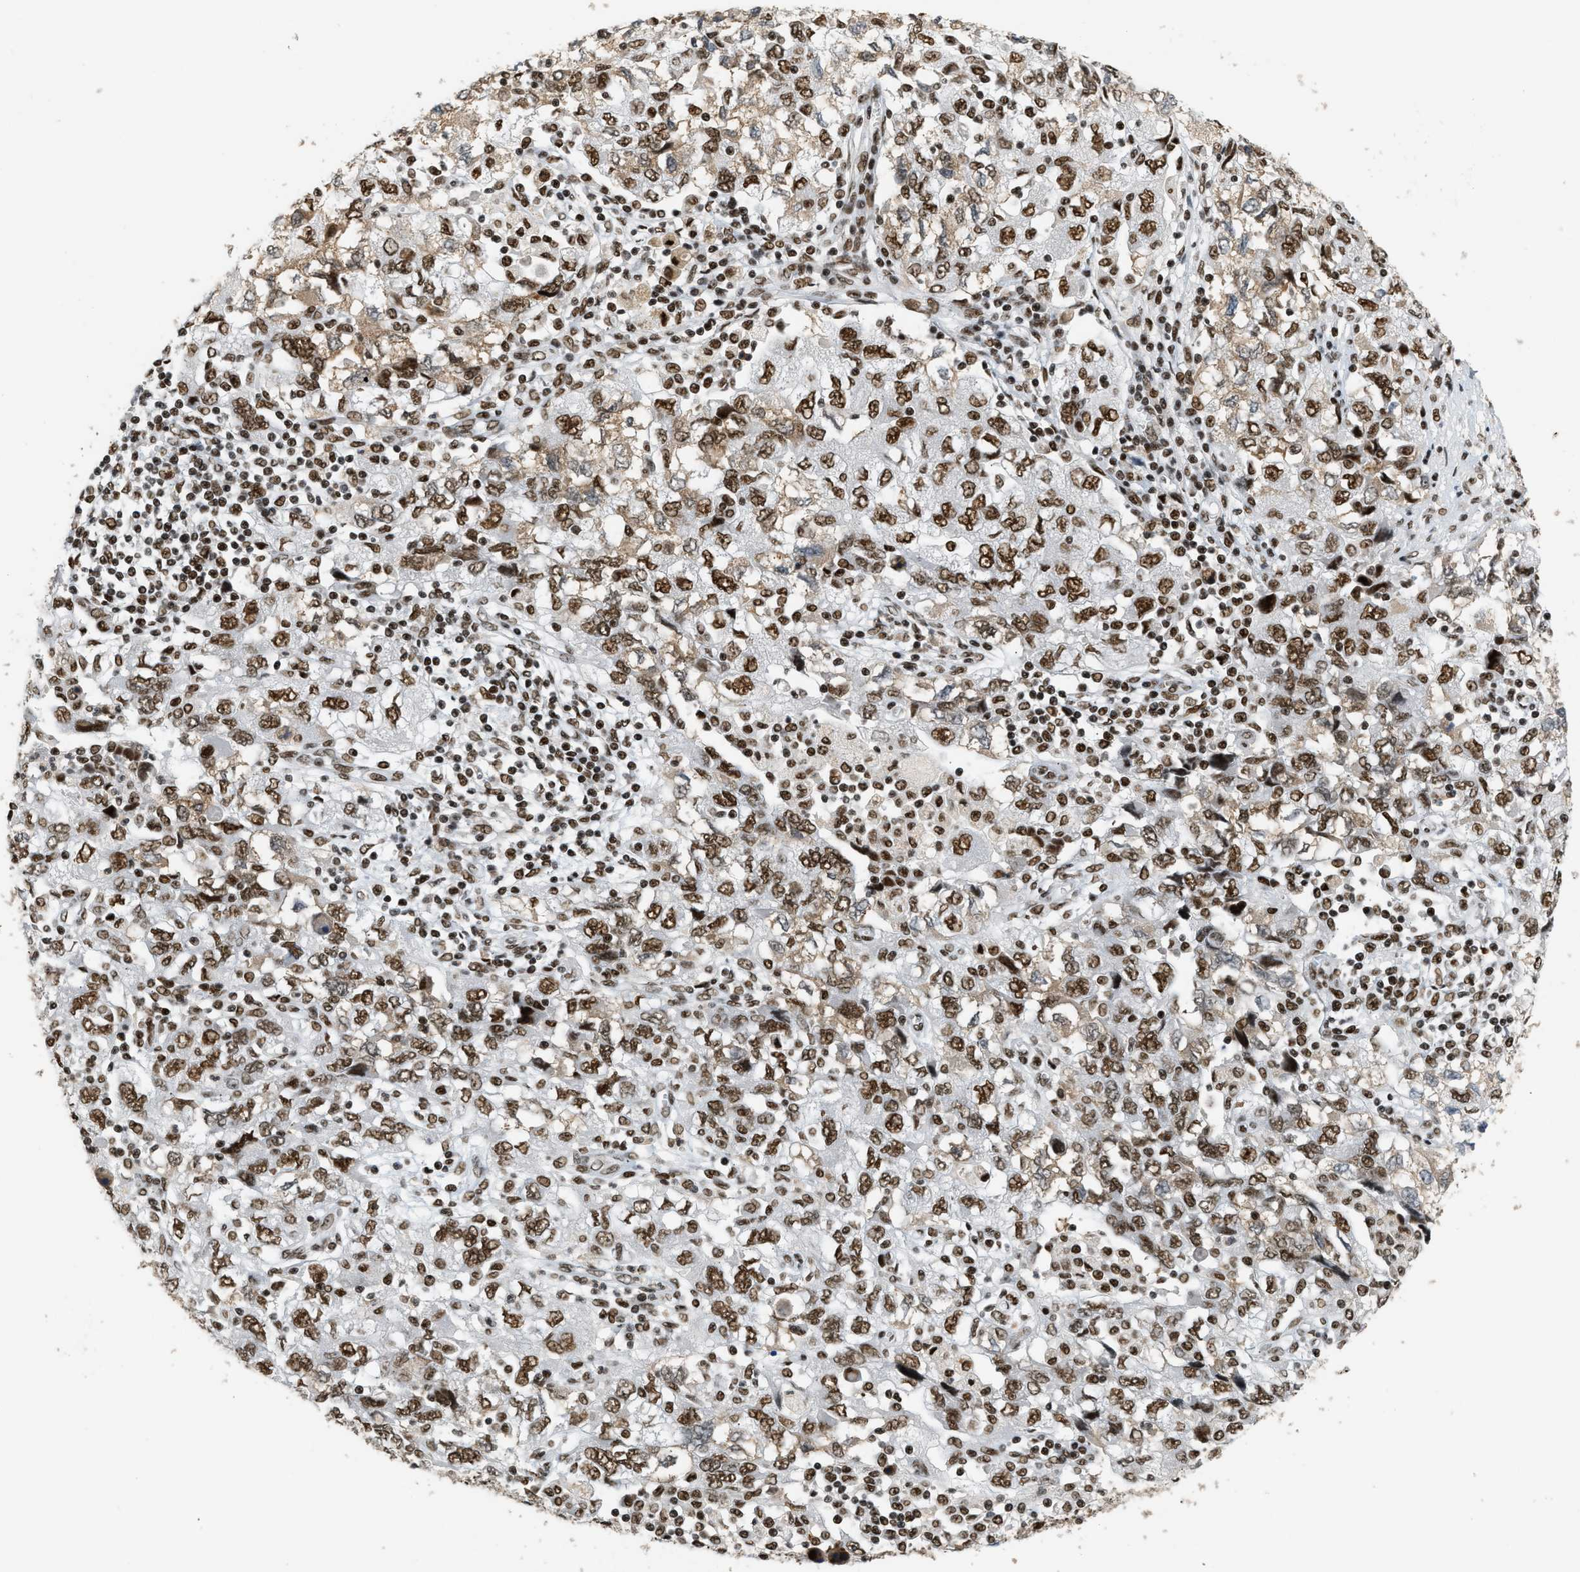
{"staining": {"intensity": "strong", "quantity": ">75%", "location": "nuclear"}, "tissue": "ovarian cancer", "cell_type": "Tumor cells", "image_type": "cancer", "snomed": [{"axis": "morphology", "description": "Carcinoma, NOS"}, {"axis": "morphology", "description": "Cystadenocarcinoma, serous, NOS"}, {"axis": "topography", "description": "Ovary"}], "caption": "Brown immunohistochemical staining in human ovarian cancer (serous cystadenocarcinoma) shows strong nuclear staining in about >75% of tumor cells. (DAB (3,3'-diaminobenzidine) IHC with brightfield microscopy, high magnification).", "gene": "SMARCB1", "patient": {"sex": "female", "age": 69}}